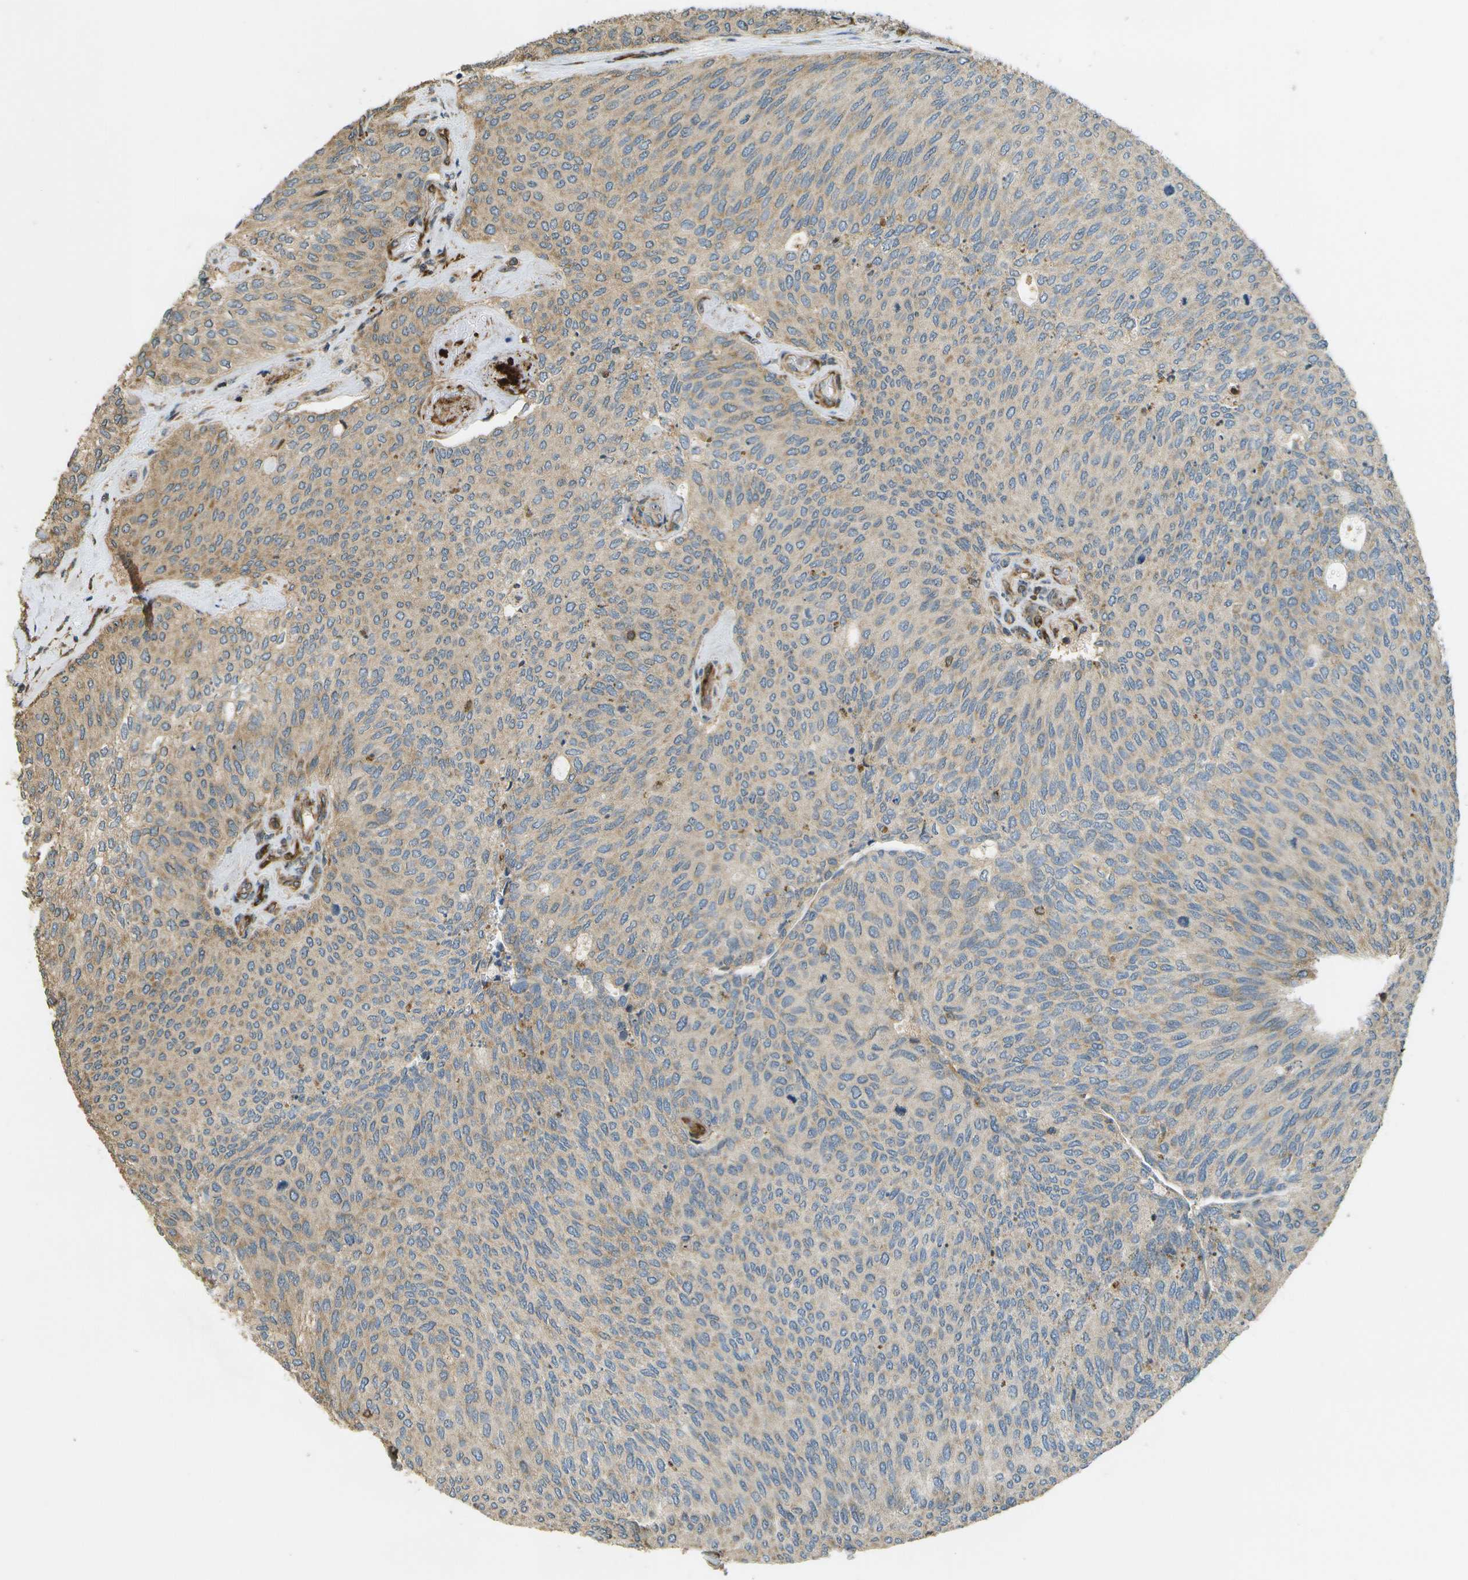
{"staining": {"intensity": "weak", "quantity": ">75%", "location": "cytoplasmic/membranous"}, "tissue": "urothelial cancer", "cell_type": "Tumor cells", "image_type": "cancer", "snomed": [{"axis": "morphology", "description": "Urothelial carcinoma, Low grade"}, {"axis": "topography", "description": "Urinary bladder"}], "caption": "A histopathology image of human urothelial cancer stained for a protein shows weak cytoplasmic/membranous brown staining in tumor cells.", "gene": "LRP12", "patient": {"sex": "female", "age": 79}}